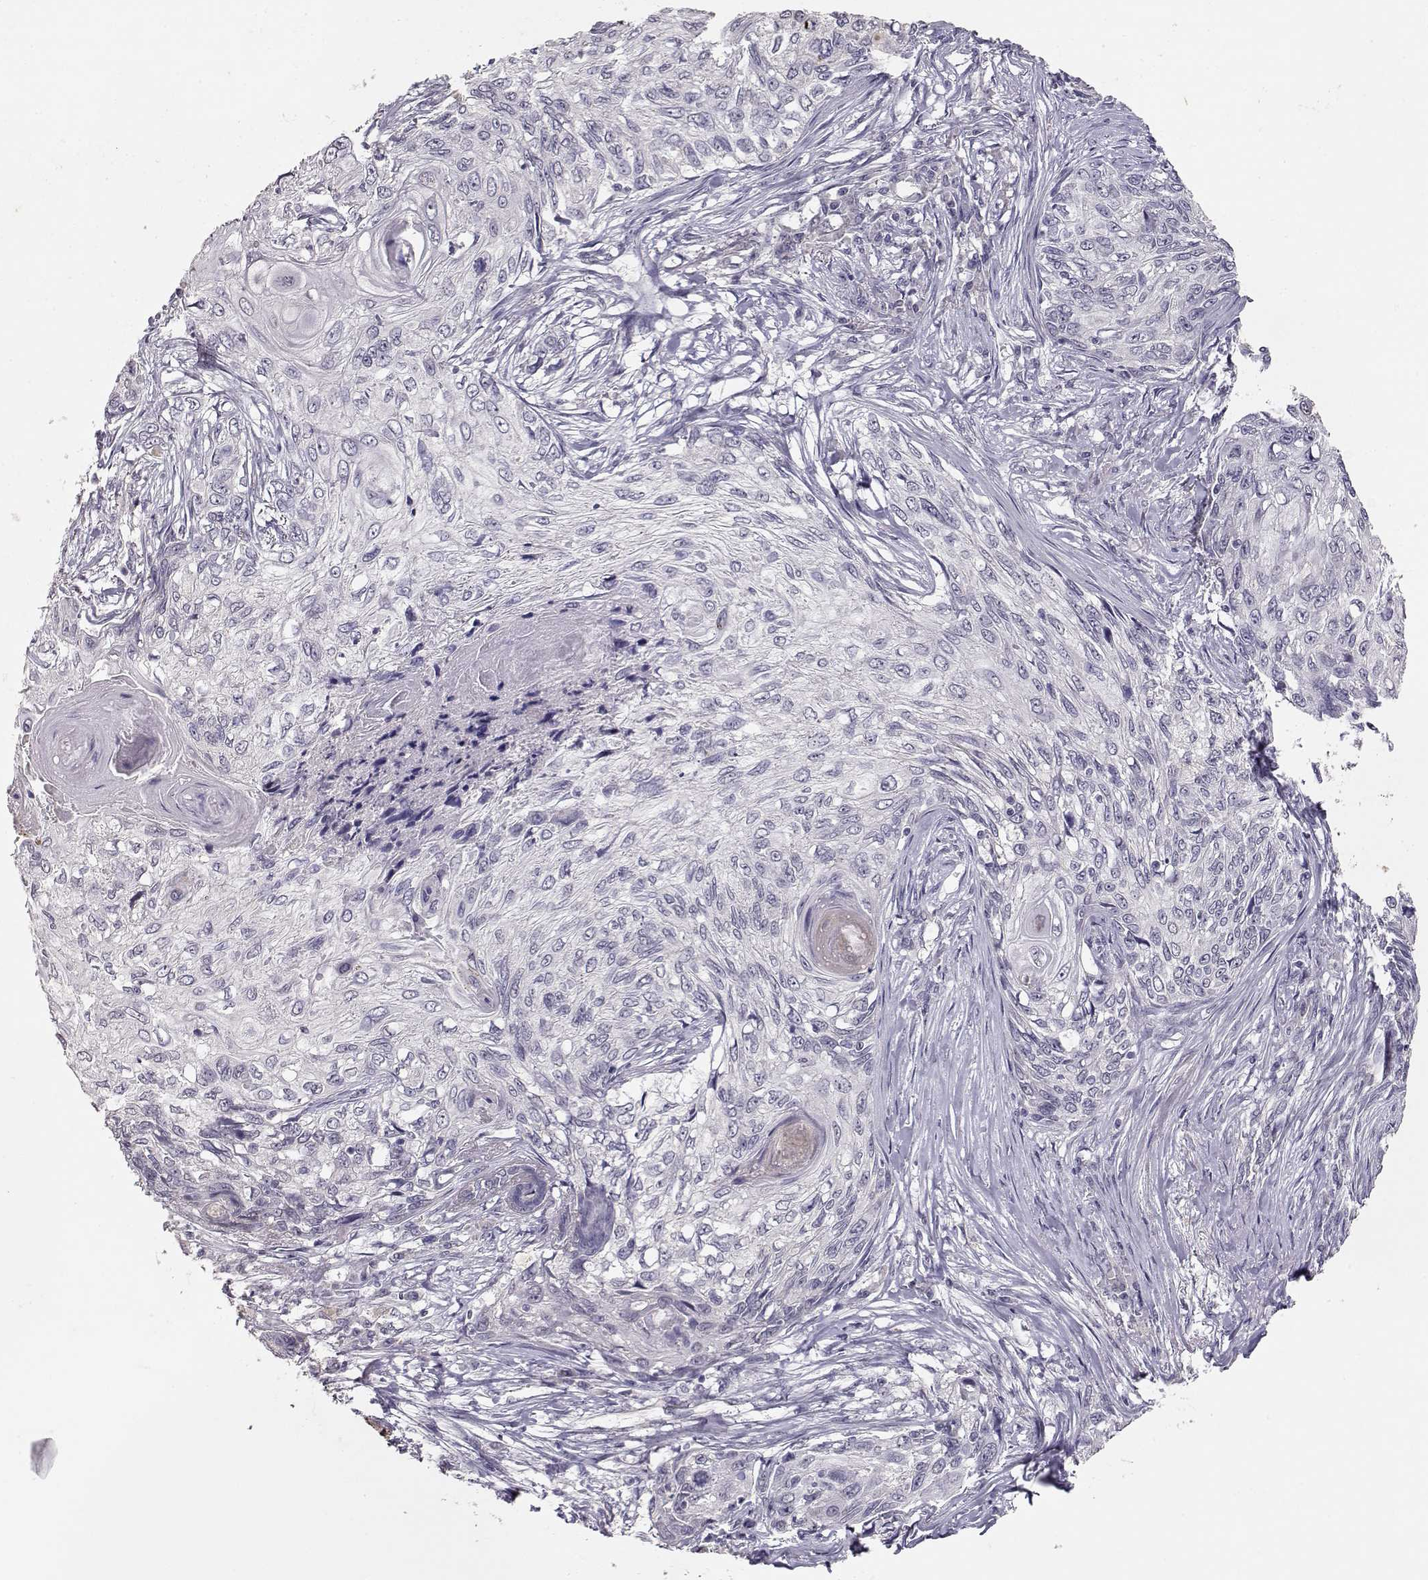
{"staining": {"intensity": "negative", "quantity": "none", "location": "none"}, "tissue": "skin cancer", "cell_type": "Tumor cells", "image_type": "cancer", "snomed": [{"axis": "morphology", "description": "Squamous cell carcinoma, NOS"}, {"axis": "topography", "description": "Skin"}], "caption": "Photomicrograph shows no protein positivity in tumor cells of skin cancer tissue.", "gene": "LAMA5", "patient": {"sex": "male", "age": 92}}